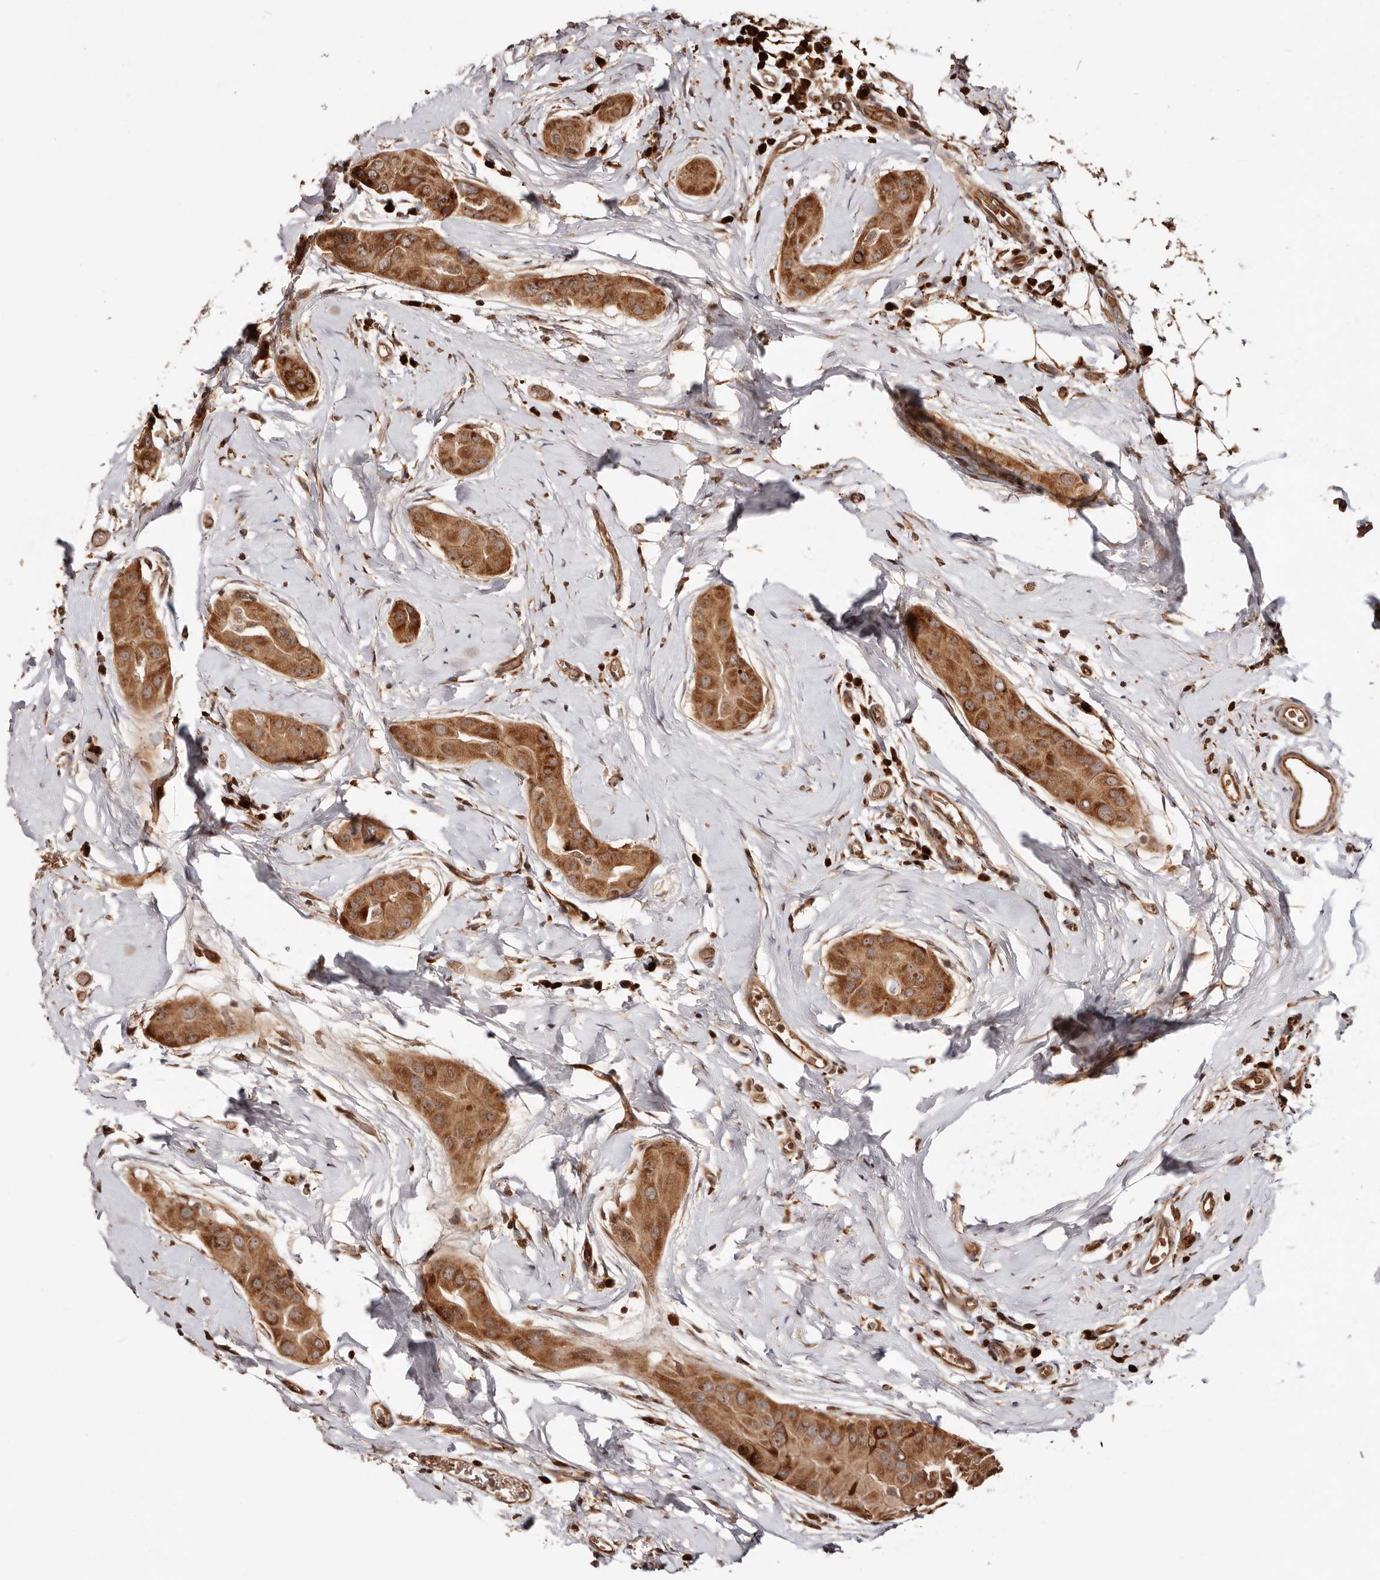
{"staining": {"intensity": "moderate", "quantity": ">75%", "location": "cytoplasmic/membranous,nuclear"}, "tissue": "thyroid cancer", "cell_type": "Tumor cells", "image_type": "cancer", "snomed": [{"axis": "morphology", "description": "Papillary adenocarcinoma, NOS"}, {"axis": "topography", "description": "Thyroid gland"}], "caption": "IHC of human thyroid cancer (papillary adenocarcinoma) shows medium levels of moderate cytoplasmic/membranous and nuclear staining in about >75% of tumor cells. The staining was performed using DAB (3,3'-diaminobenzidine), with brown indicating positive protein expression. Nuclei are stained blue with hematoxylin.", "gene": "PTPN22", "patient": {"sex": "male", "age": 33}}